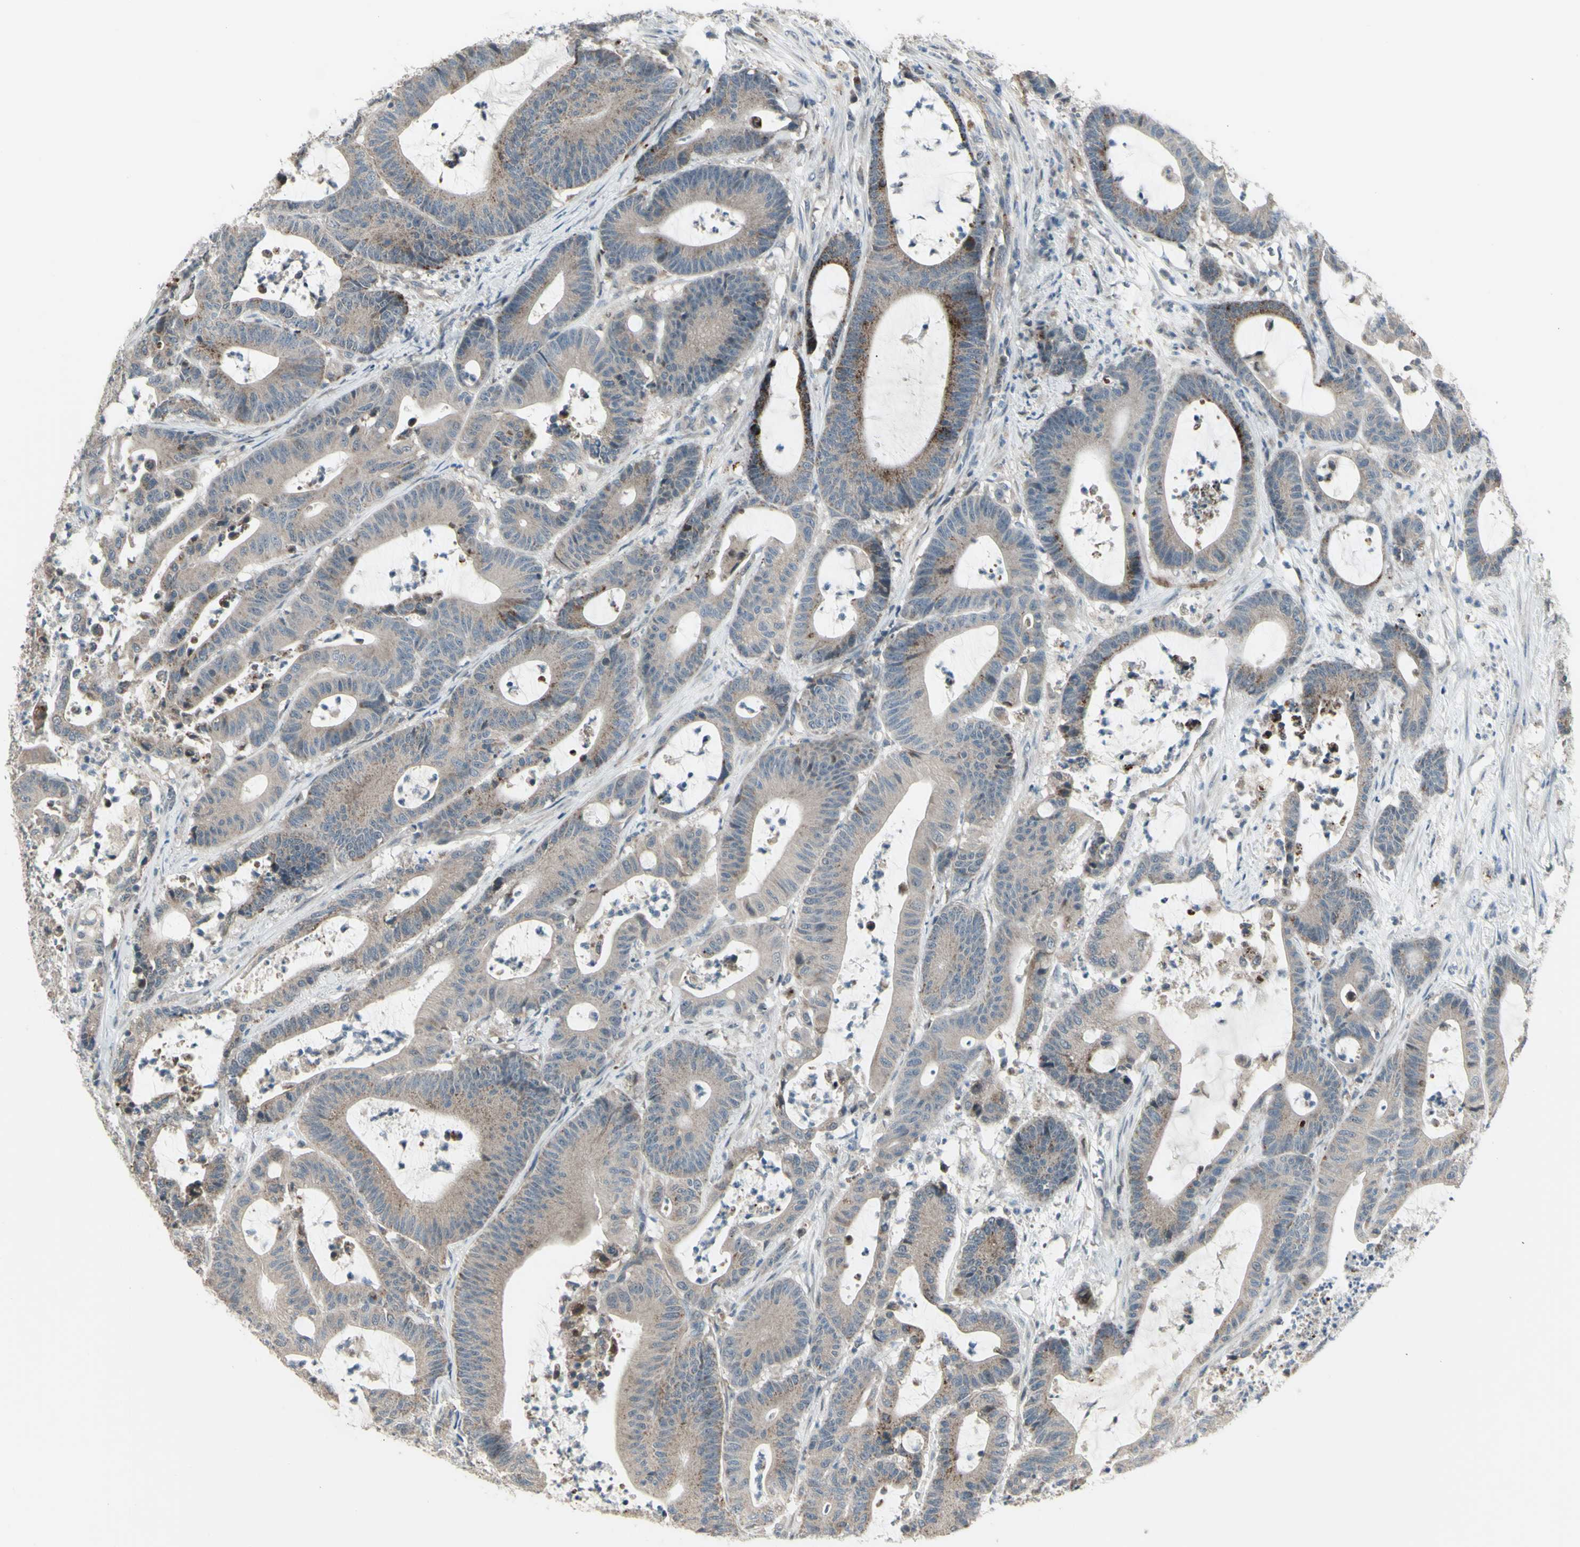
{"staining": {"intensity": "moderate", "quantity": "<25%", "location": "cytoplasmic/membranous"}, "tissue": "colorectal cancer", "cell_type": "Tumor cells", "image_type": "cancer", "snomed": [{"axis": "morphology", "description": "Adenocarcinoma, NOS"}, {"axis": "topography", "description": "Colon"}], "caption": "A brown stain shows moderate cytoplasmic/membranous expression of a protein in human colorectal cancer (adenocarcinoma) tumor cells.", "gene": "OSTM1", "patient": {"sex": "female", "age": 84}}